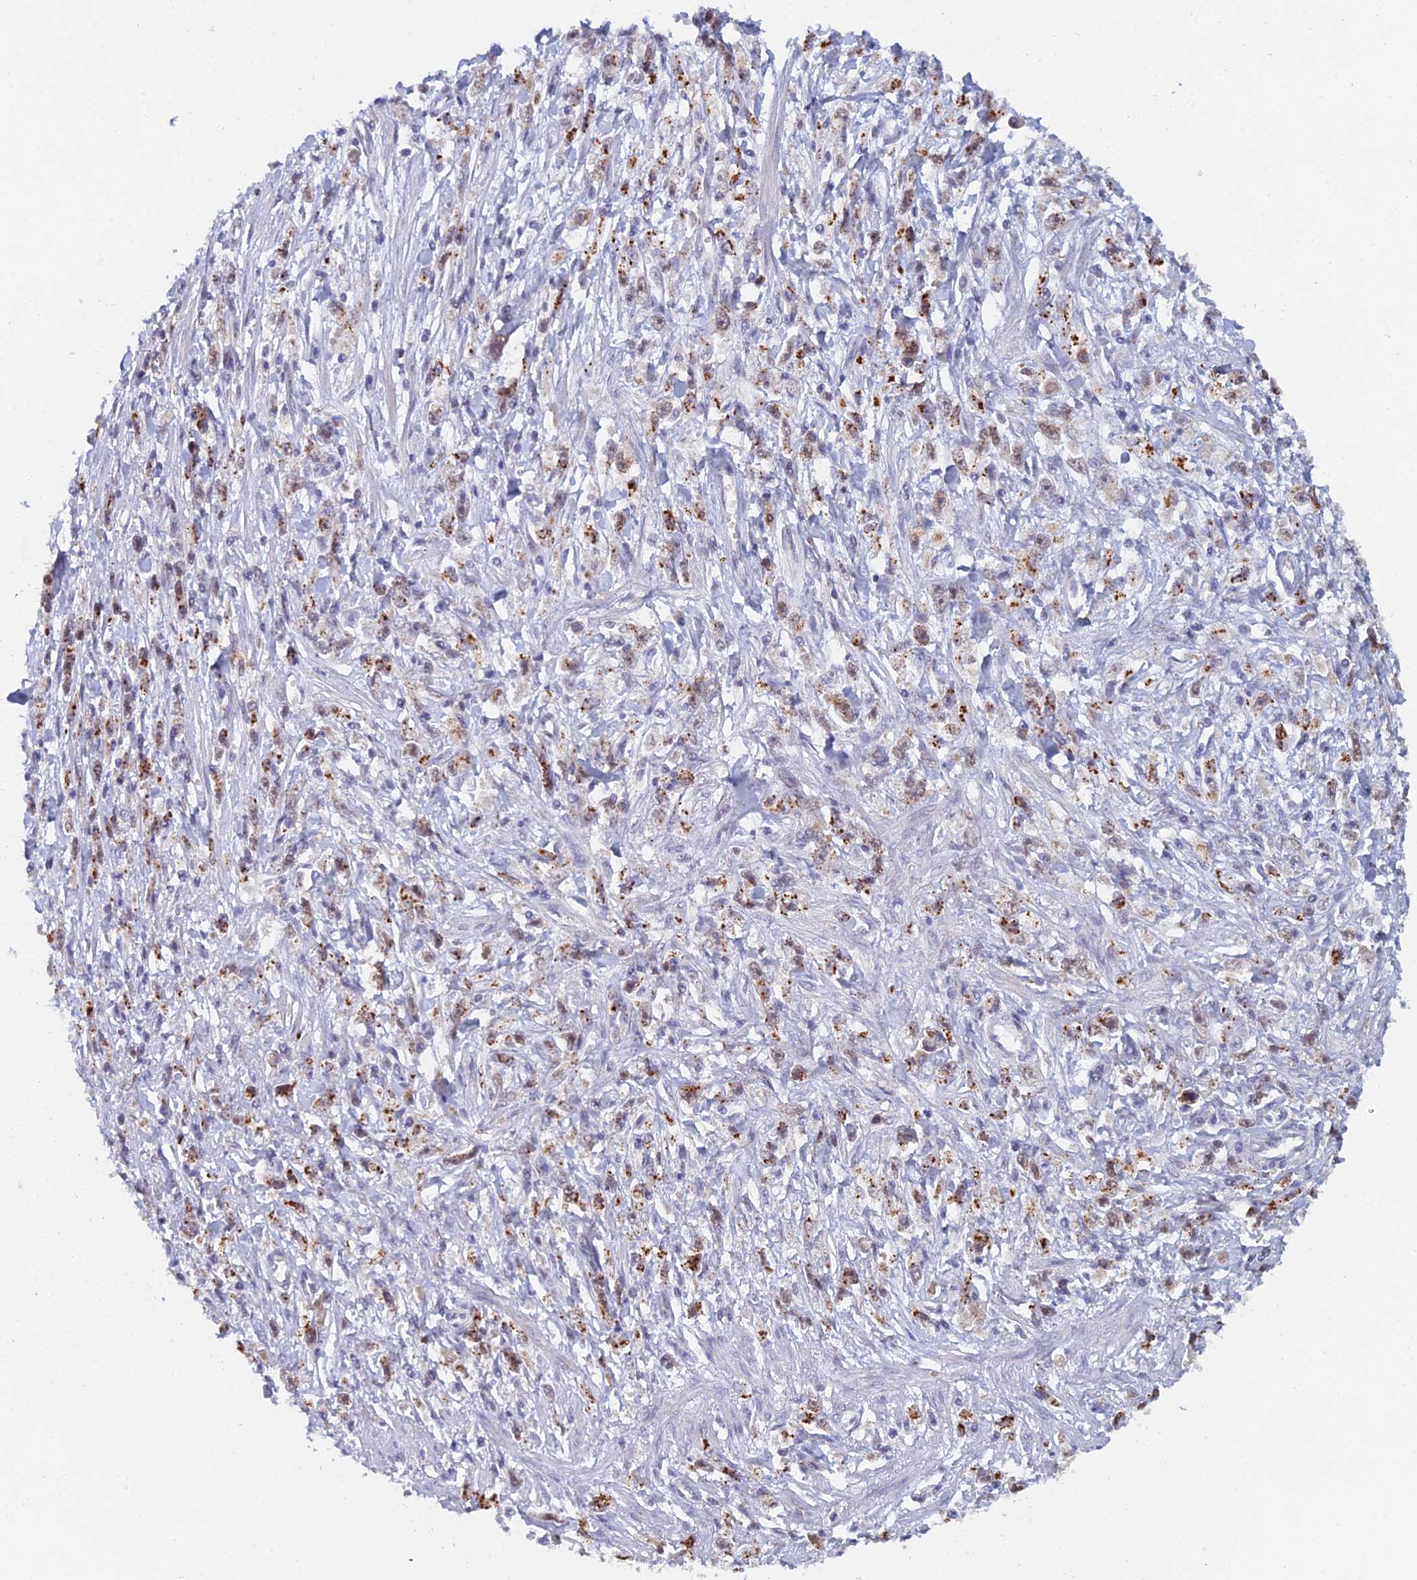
{"staining": {"intensity": "moderate", "quantity": "25%-75%", "location": "cytoplasmic/membranous,nuclear"}, "tissue": "stomach cancer", "cell_type": "Tumor cells", "image_type": "cancer", "snomed": [{"axis": "morphology", "description": "Adenocarcinoma, NOS"}, {"axis": "topography", "description": "Stomach"}], "caption": "Approximately 25%-75% of tumor cells in human adenocarcinoma (stomach) reveal moderate cytoplasmic/membranous and nuclear protein expression as visualized by brown immunohistochemical staining.", "gene": "THOC3", "patient": {"sex": "female", "age": 59}}